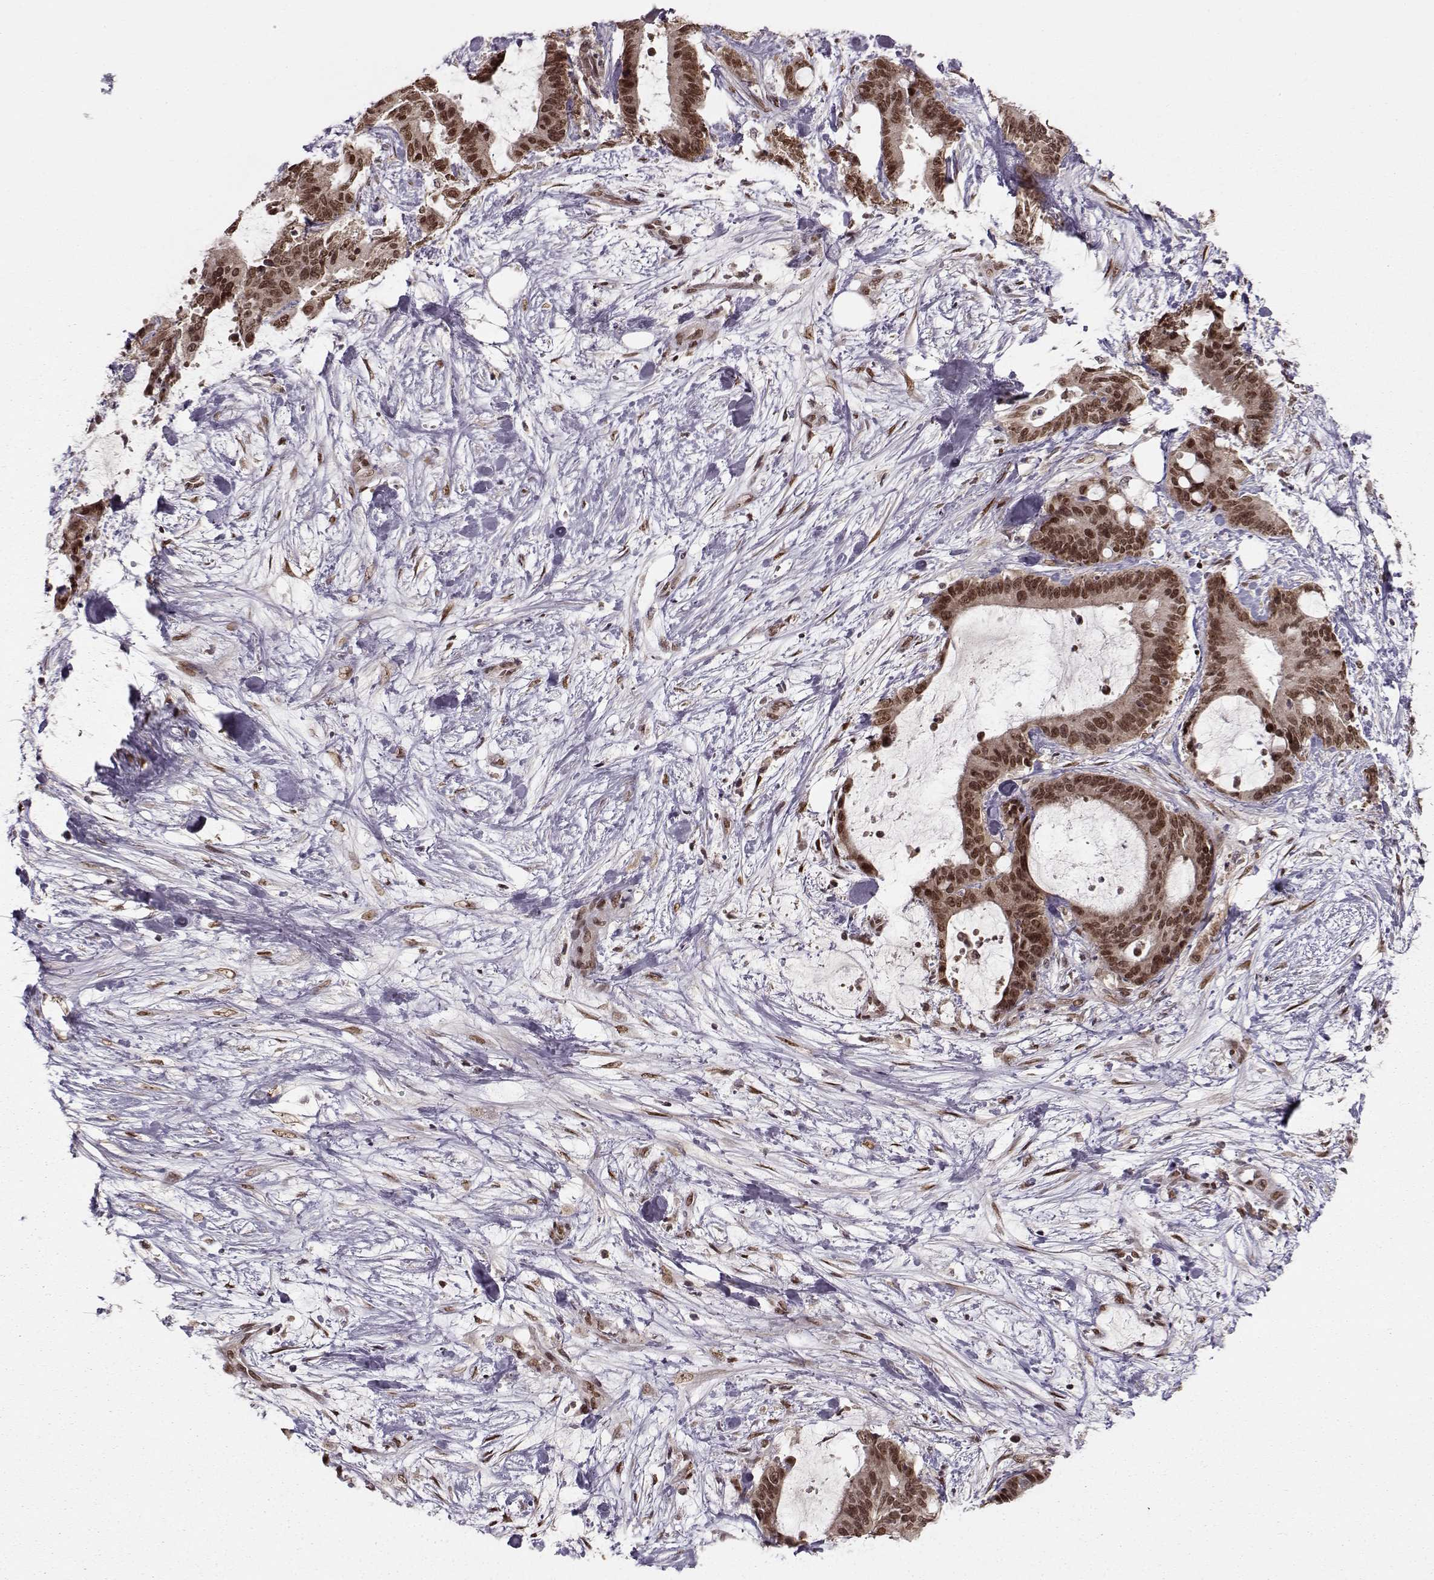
{"staining": {"intensity": "strong", "quantity": ">75%", "location": "nuclear"}, "tissue": "liver cancer", "cell_type": "Tumor cells", "image_type": "cancer", "snomed": [{"axis": "morphology", "description": "Cholangiocarcinoma"}, {"axis": "topography", "description": "Liver"}], "caption": "Immunohistochemistry photomicrograph of human cholangiocarcinoma (liver) stained for a protein (brown), which shows high levels of strong nuclear positivity in approximately >75% of tumor cells.", "gene": "RAI1", "patient": {"sex": "female", "age": 73}}